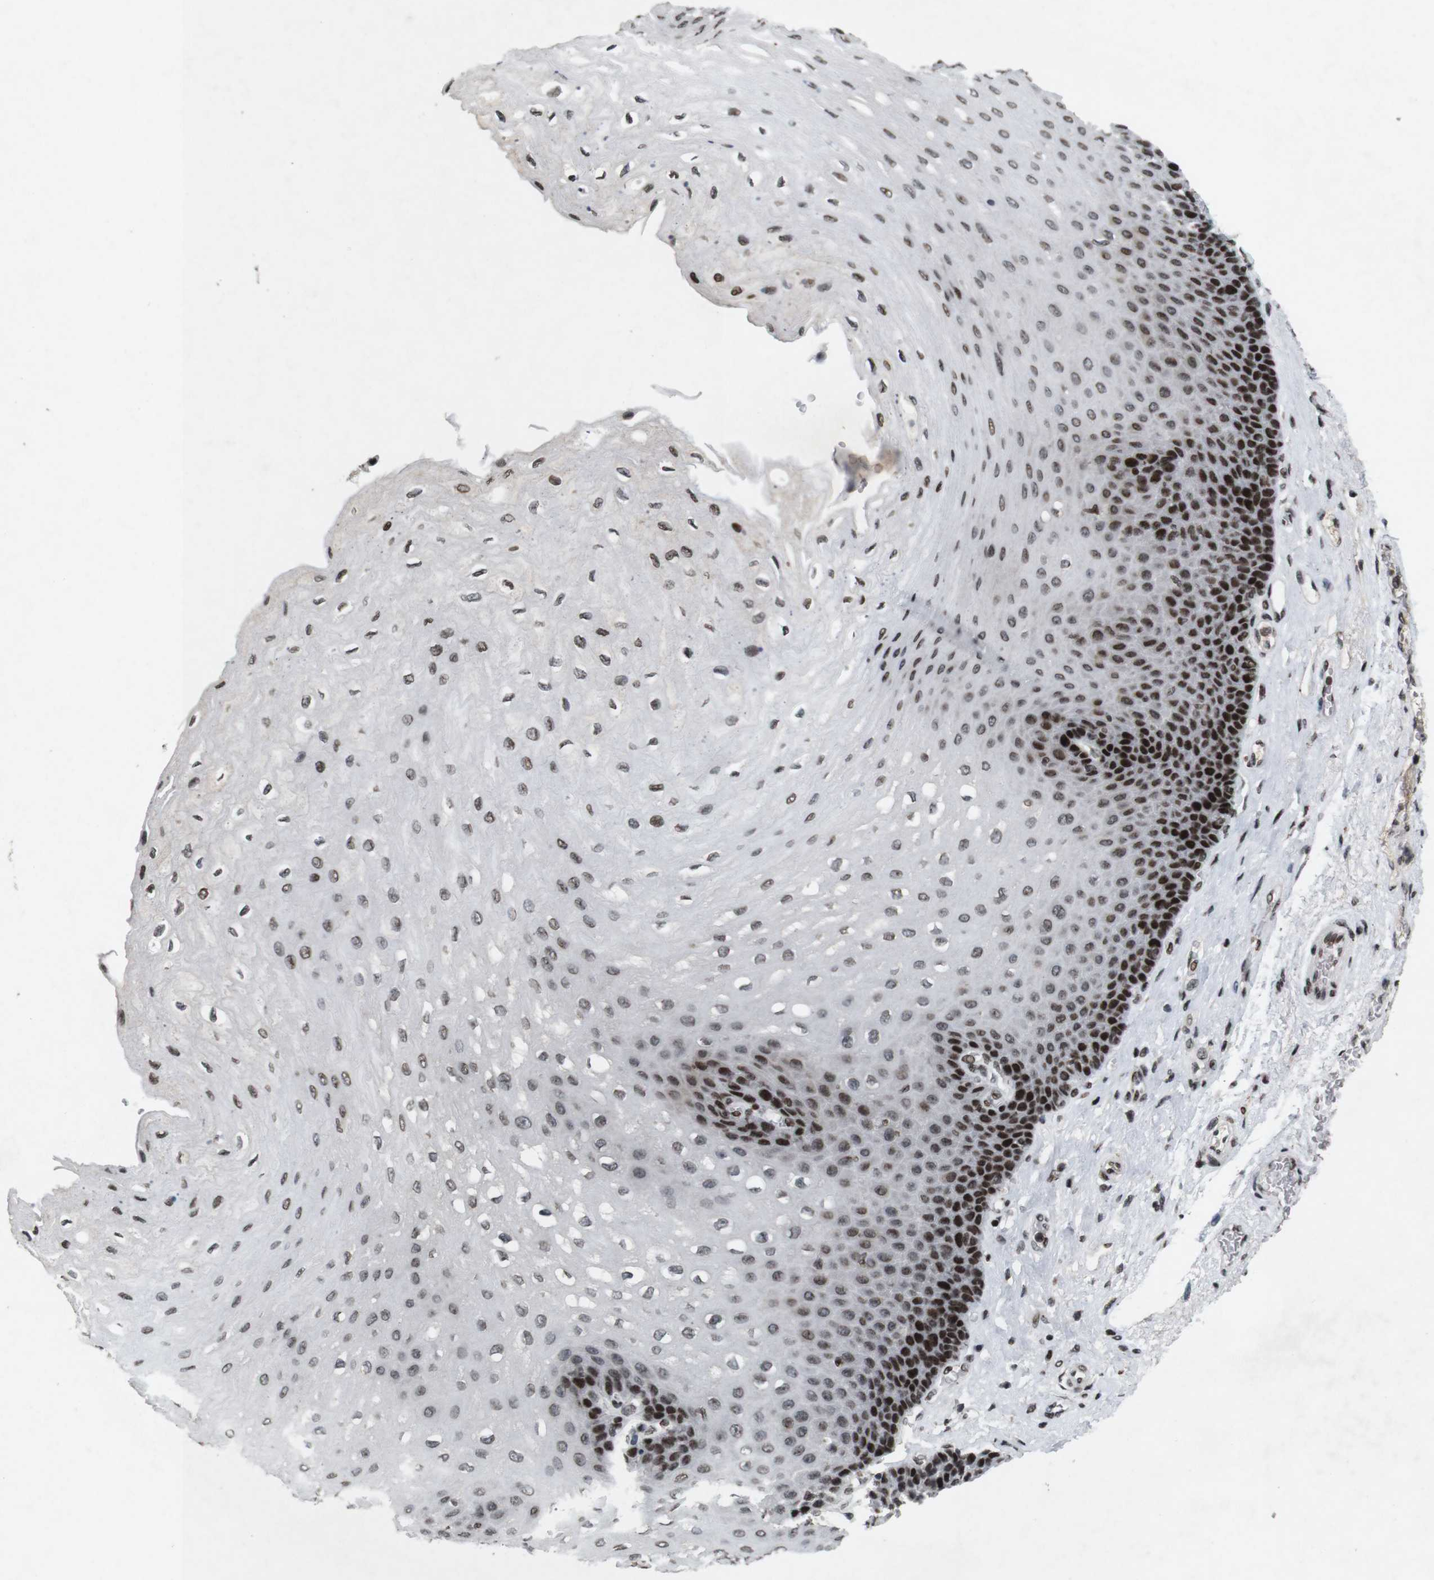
{"staining": {"intensity": "strong", "quantity": "25%-75%", "location": "nuclear"}, "tissue": "esophagus", "cell_type": "Squamous epithelial cells", "image_type": "normal", "snomed": [{"axis": "morphology", "description": "Normal tissue, NOS"}, {"axis": "topography", "description": "Esophagus"}], "caption": "This photomicrograph shows IHC staining of unremarkable esophagus, with high strong nuclear positivity in approximately 25%-75% of squamous epithelial cells.", "gene": "MAGEH1", "patient": {"sex": "female", "age": 72}}